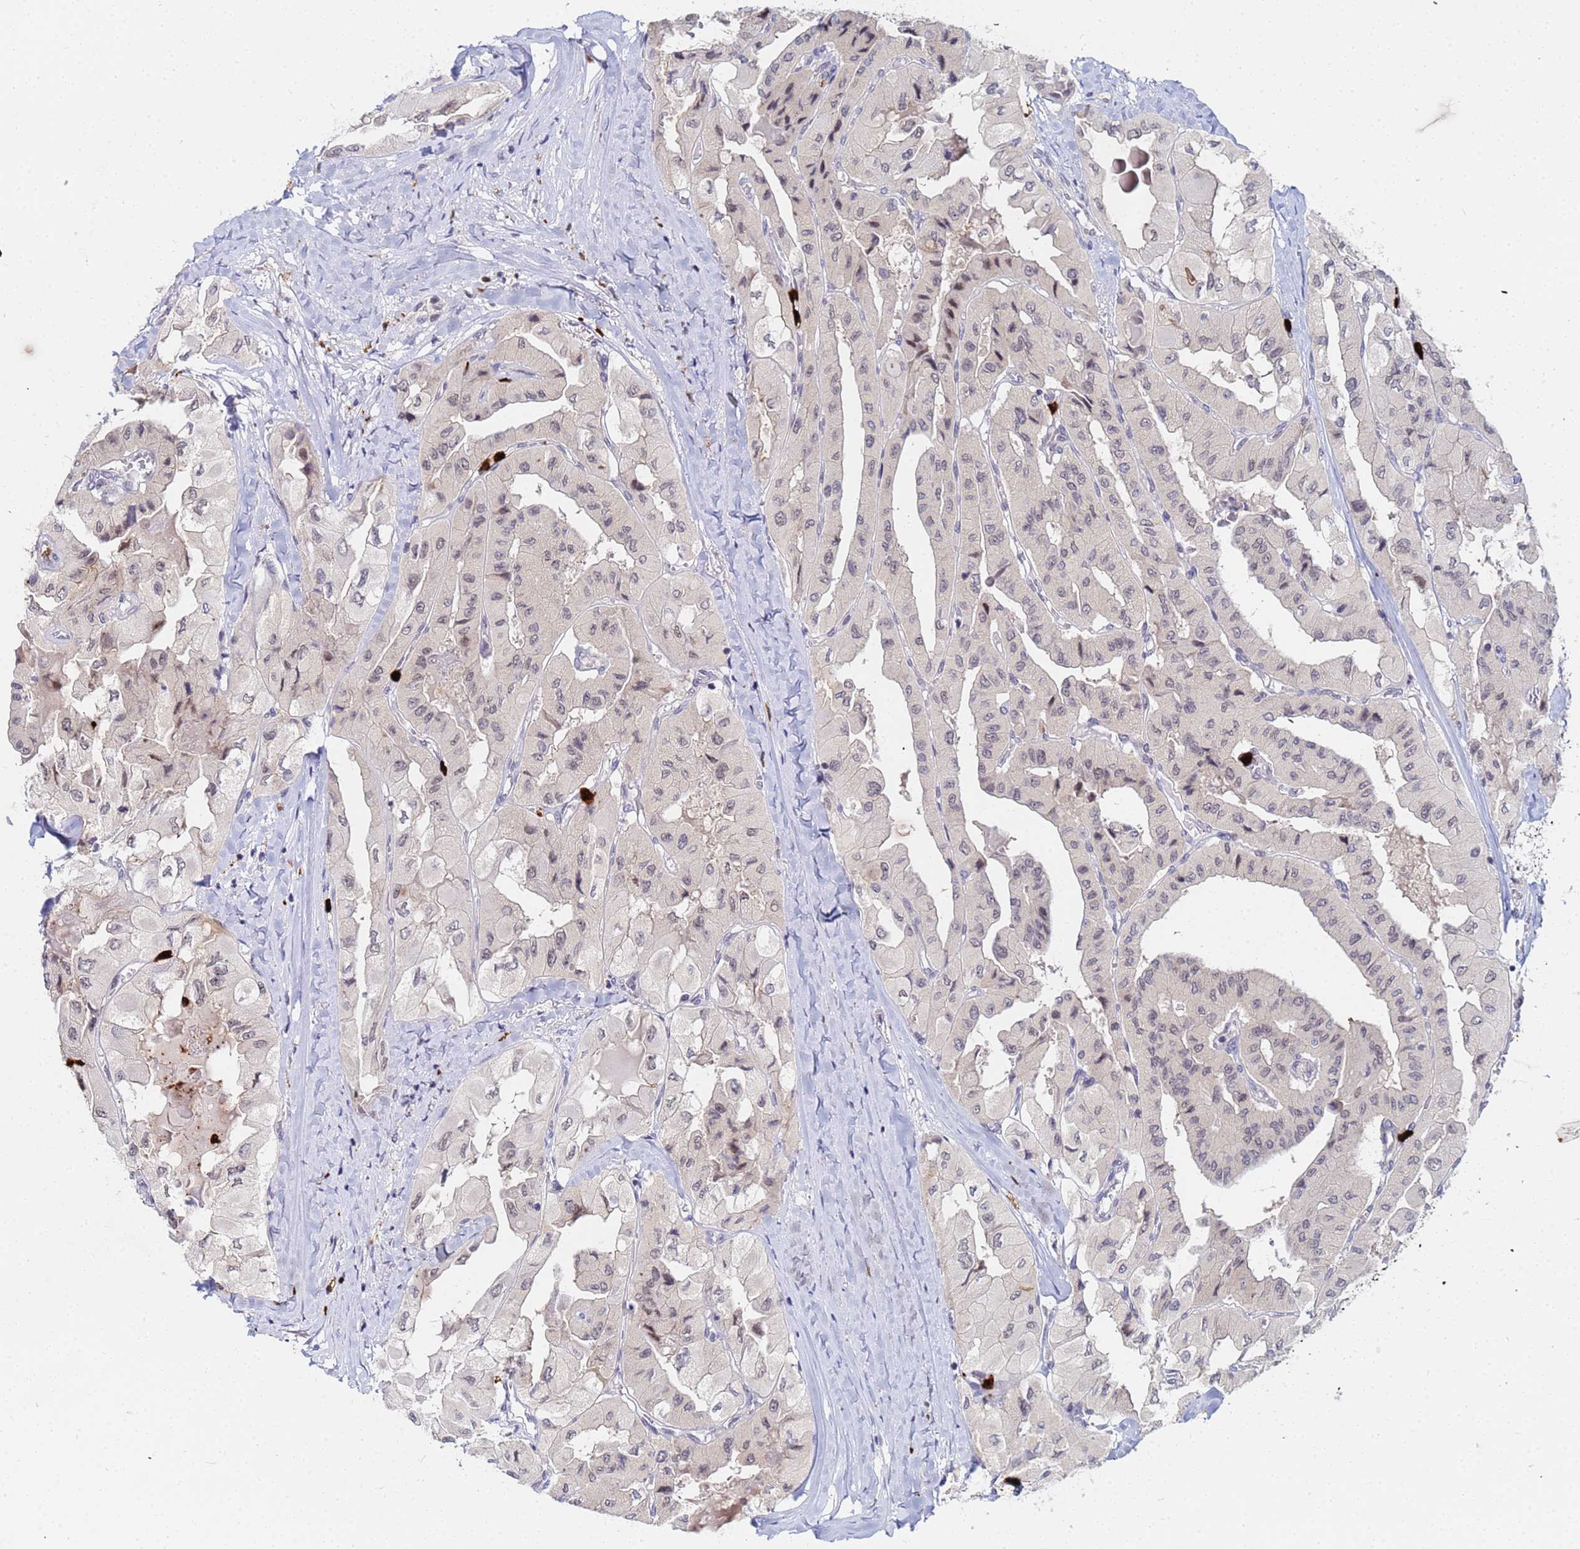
{"staining": {"intensity": "weak", "quantity": "<25%", "location": "nuclear"}, "tissue": "thyroid cancer", "cell_type": "Tumor cells", "image_type": "cancer", "snomed": [{"axis": "morphology", "description": "Normal tissue, NOS"}, {"axis": "morphology", "description": "Papillary adenocarcinoma, NOS"}, {"axis": "topography", "description": "Thyroid gland"}], "caption": "Image shows no protein staining in tumor cells of thyroid cancer tissue. (Stains: DAB (3,3'-diaminobenzidine) IHC with hematoxylin counter stain, Microscopy: brightfield microscopy at high magnification).", "gene": "MTCL1", "patient": {"sex": "female", "age": 59}}